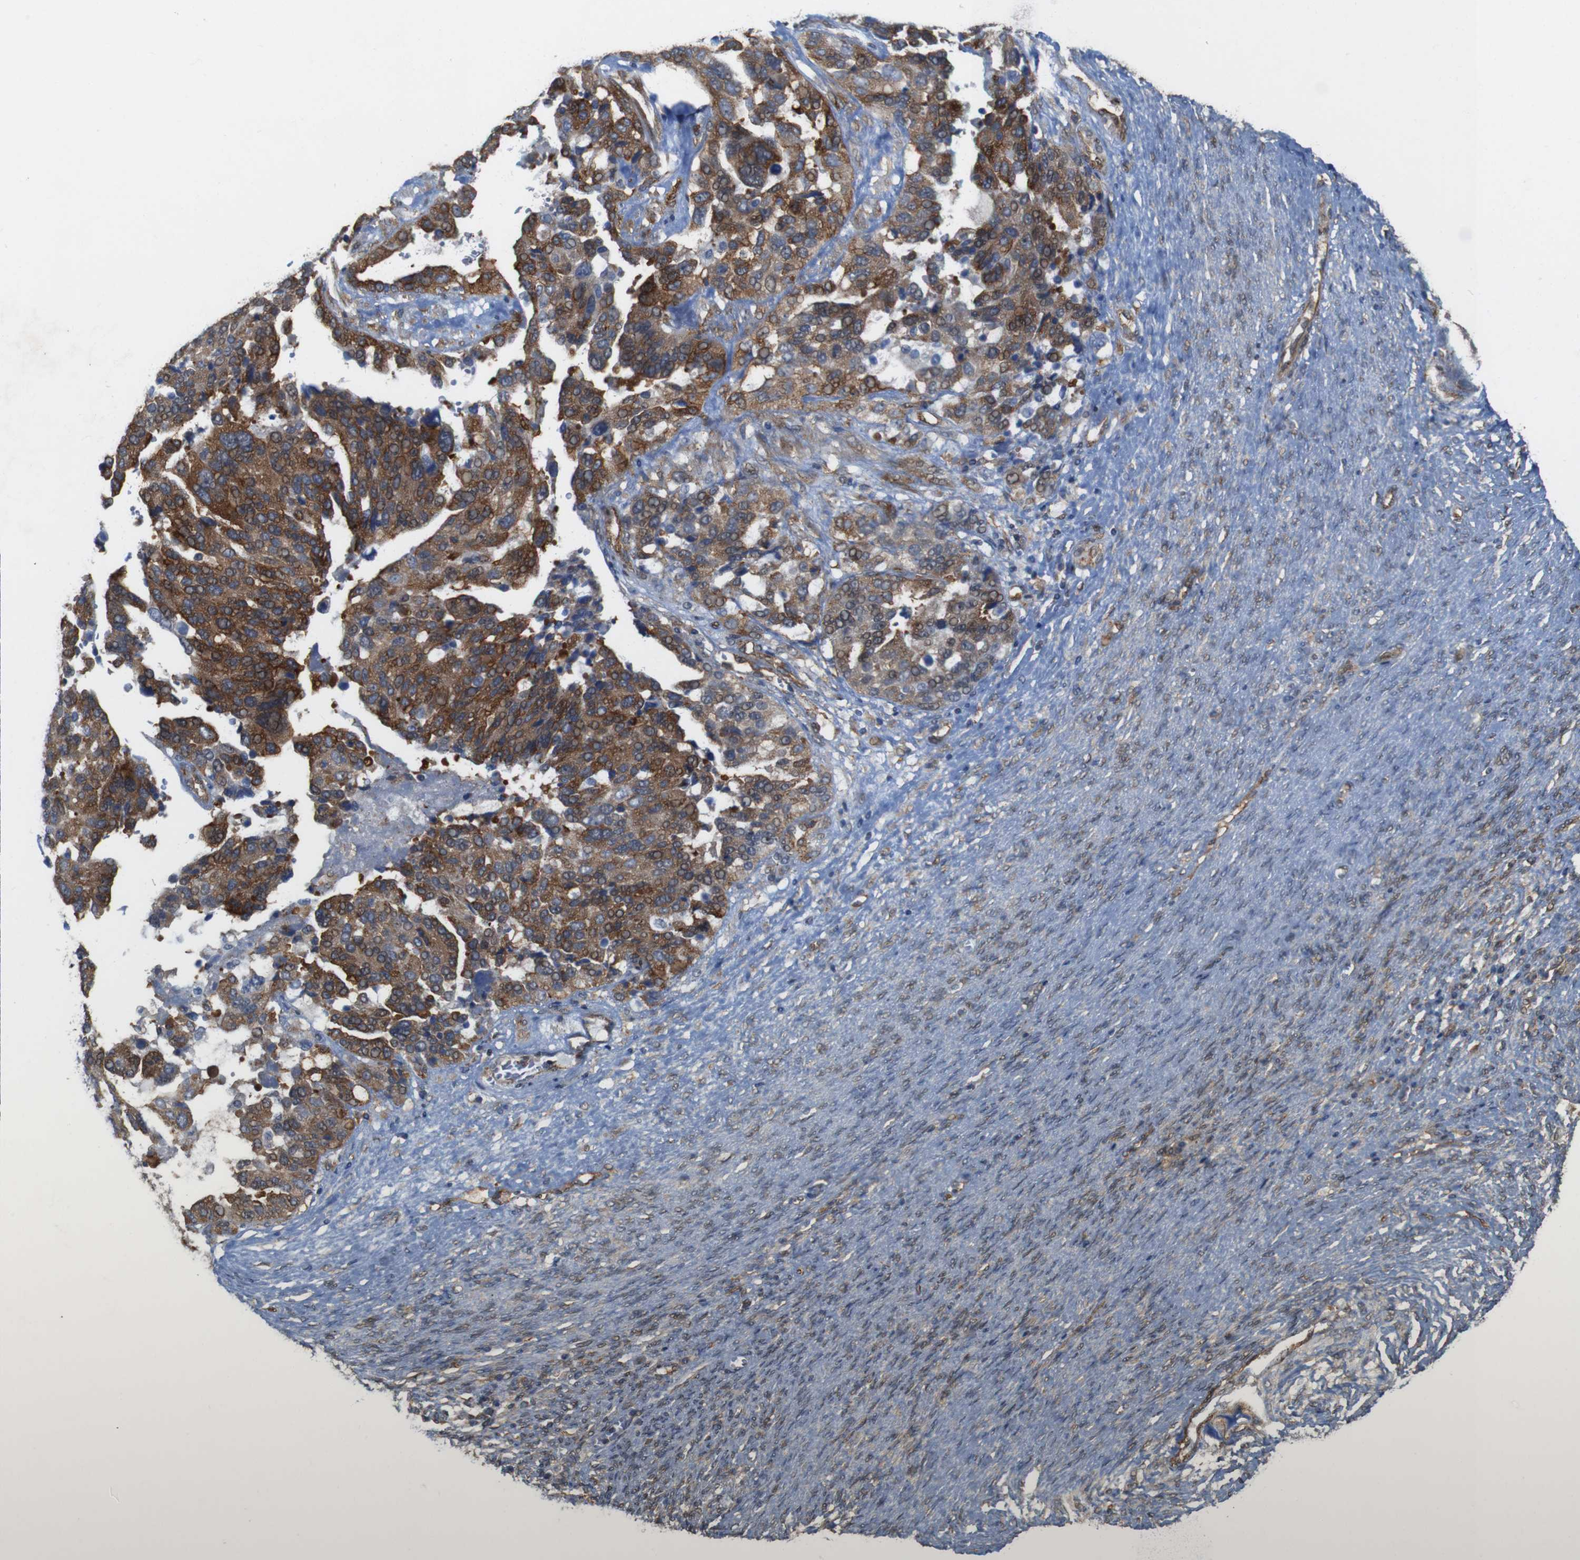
{"staining": {"intensity": "strong", "quantity": ">75%", "location": "cytoplasmic/membranous"}, "tissue": "ovarian cancer", "cell_type": "Tumor cells", "image_type": "cancer", "snomed": [{"axis": "morphology", "description": "Cystadenocarcinoma, serous, NOS"}, {"axis": "topography", "description": "Ovary"}], "caption": "Brown immunohistochemical staining in ovarian serous cystadenocarcinoma exhibits strong cytoplasmic/membranous positivity in approximately >75% of tumor cells. (Stains: DAB (3,3'-diaminobenzidine) in brown, nuclei in blue, Microscopy: brightfield microscopy at high magnification).", "gene": "PTGER4", "patient": {"sex": "female", "age": 44}}